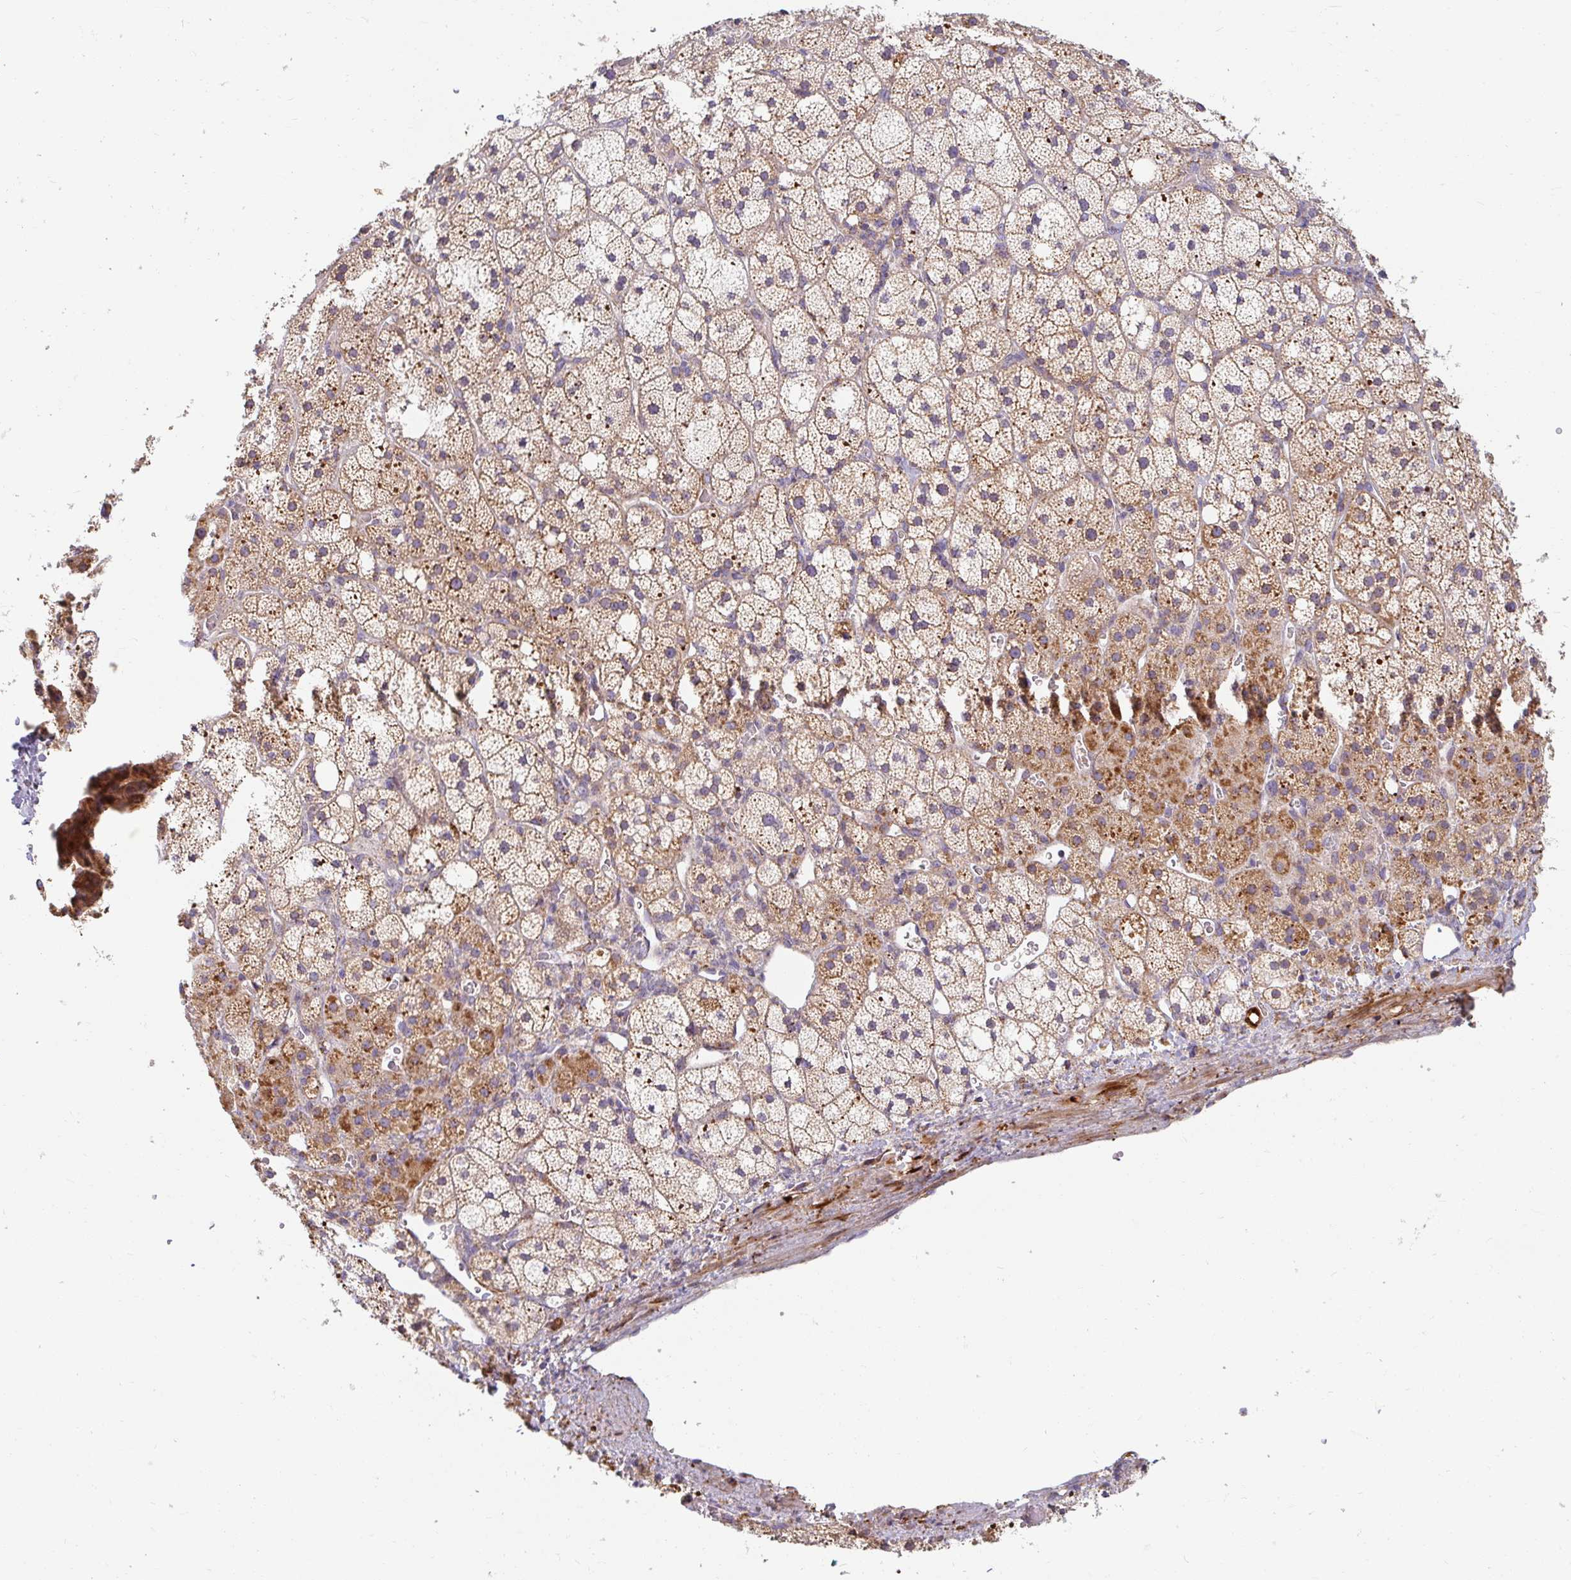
{"staining": {"intensity": "moderate", "quantity": "25%-75%", "location": "cytoplasmic/membranous"}, "tissue": "adrenal gland", "cell_type": "Glandular cells", "image_type": "normal", "snomed": [{"axis": "morphology", "description": "Normal tissue, NOS"}, {"axis": "topography", "description": "Adrenal gland"}], "caption": "A photomicrograph of human adrenal gland stained for a protein reveals moderate cytoplasmic/membranous brown staining in glandular cells. The staining was performed using DAB (3,3'-diaminobenzidine) to visualize the protein expression in brown, while the nuclei were stained in blue with hematoxylin (Magnification: 20x).", "gene": "SKP2", "patient": {"sex": "male", "age": 53}}